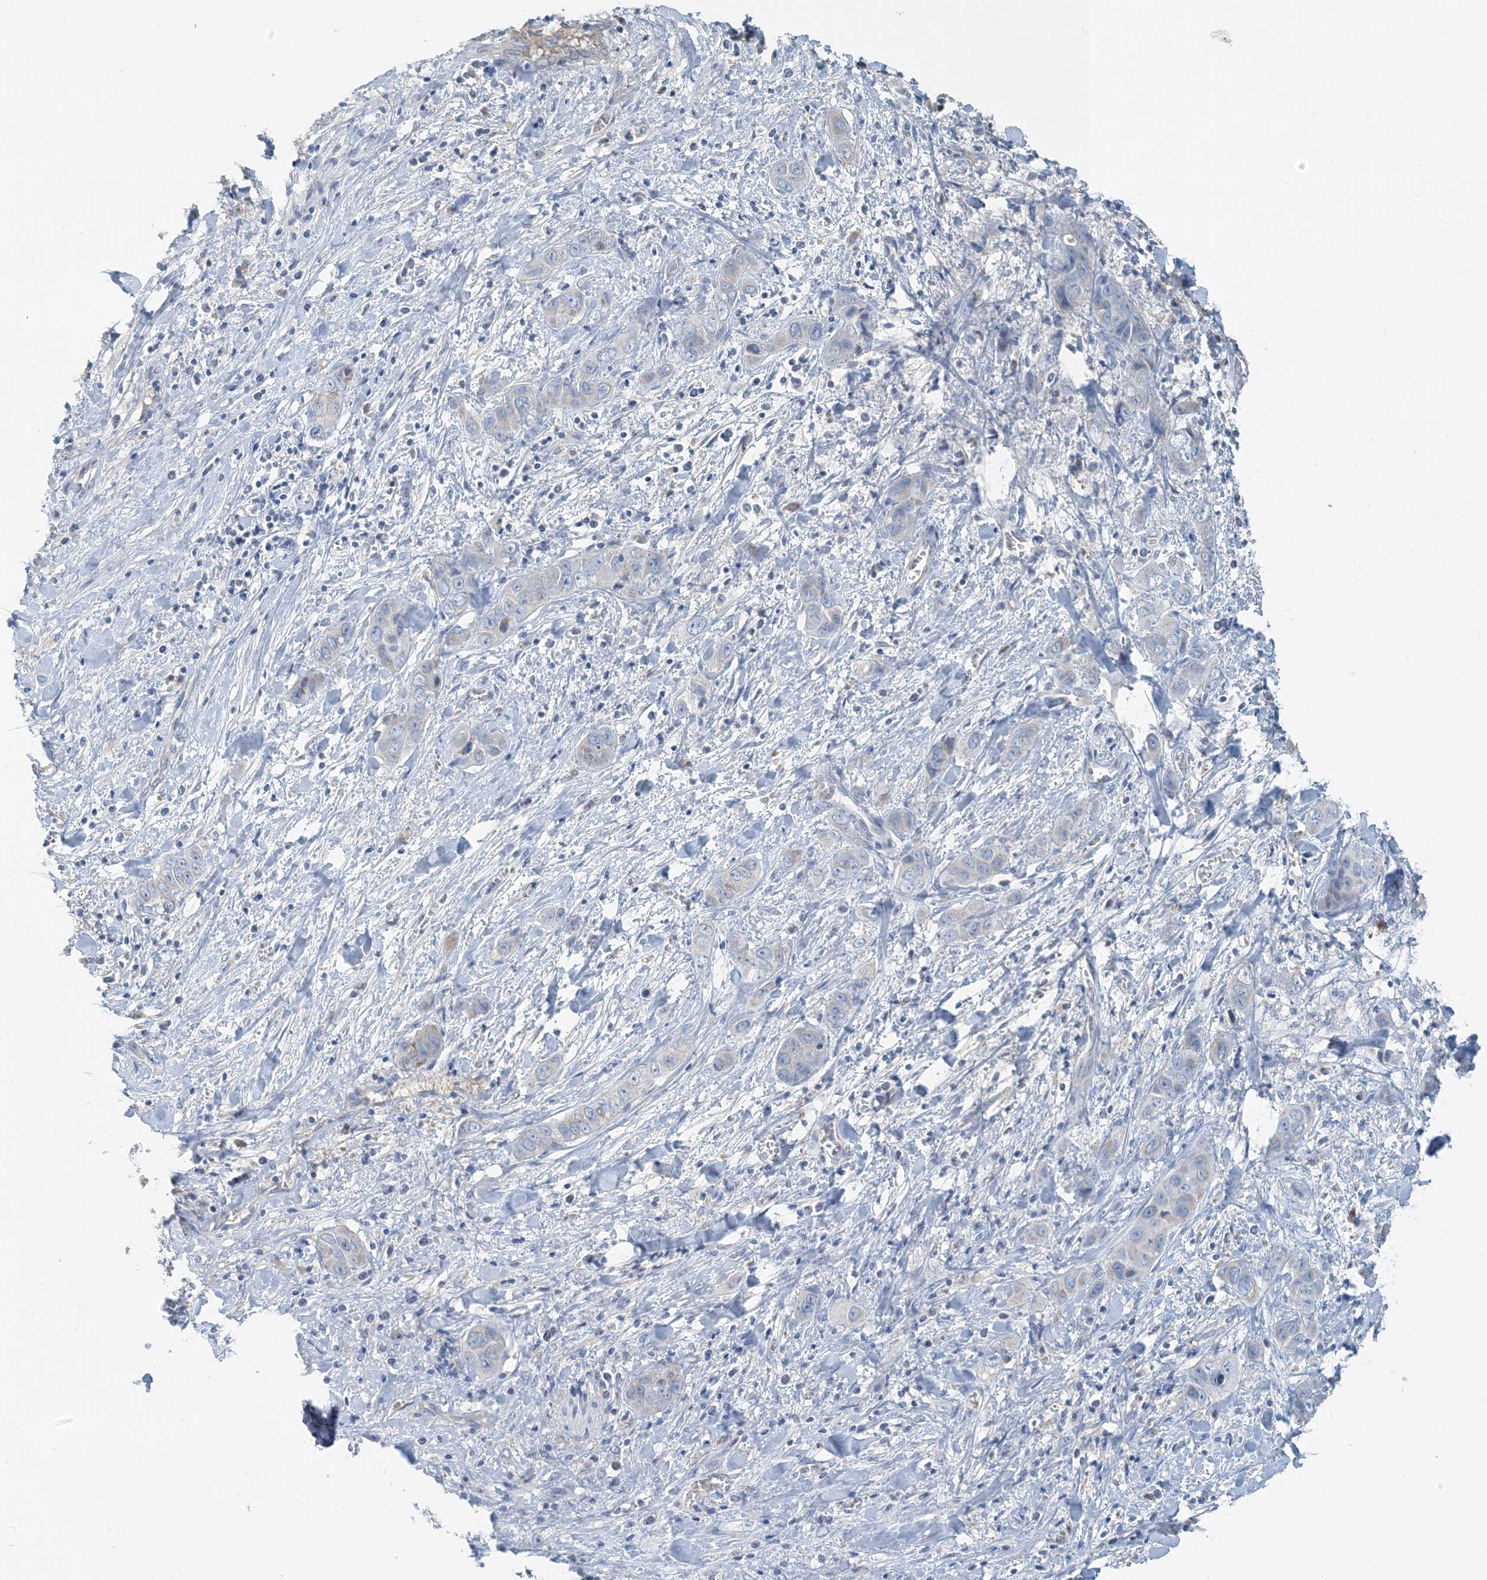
{"staining": {"intensity": "negative", "quantity": "none", "location": "none"}, "tissue": "liver cancer", "cell_type": "Tumor cells", "image_type": "cancer", "snomed": [{"axis": "morphology", "description": "Cholangiocarcinoma"}, {"axis": "topography", "description": "Liver"}], "caption": "DAB (3,3'-diaminobenzidine) immunohistochemical staining of human cholangiocarcinoma (liver) reveals no significant positivity in tumor cells. The staining is performed using DAB (3,3'-diaminobenzidine) brown chromogen with nuclei counter-stained in using hematoxylin.", "gene": "CTRL", "patient": {"sex": "female", "age": 52}}